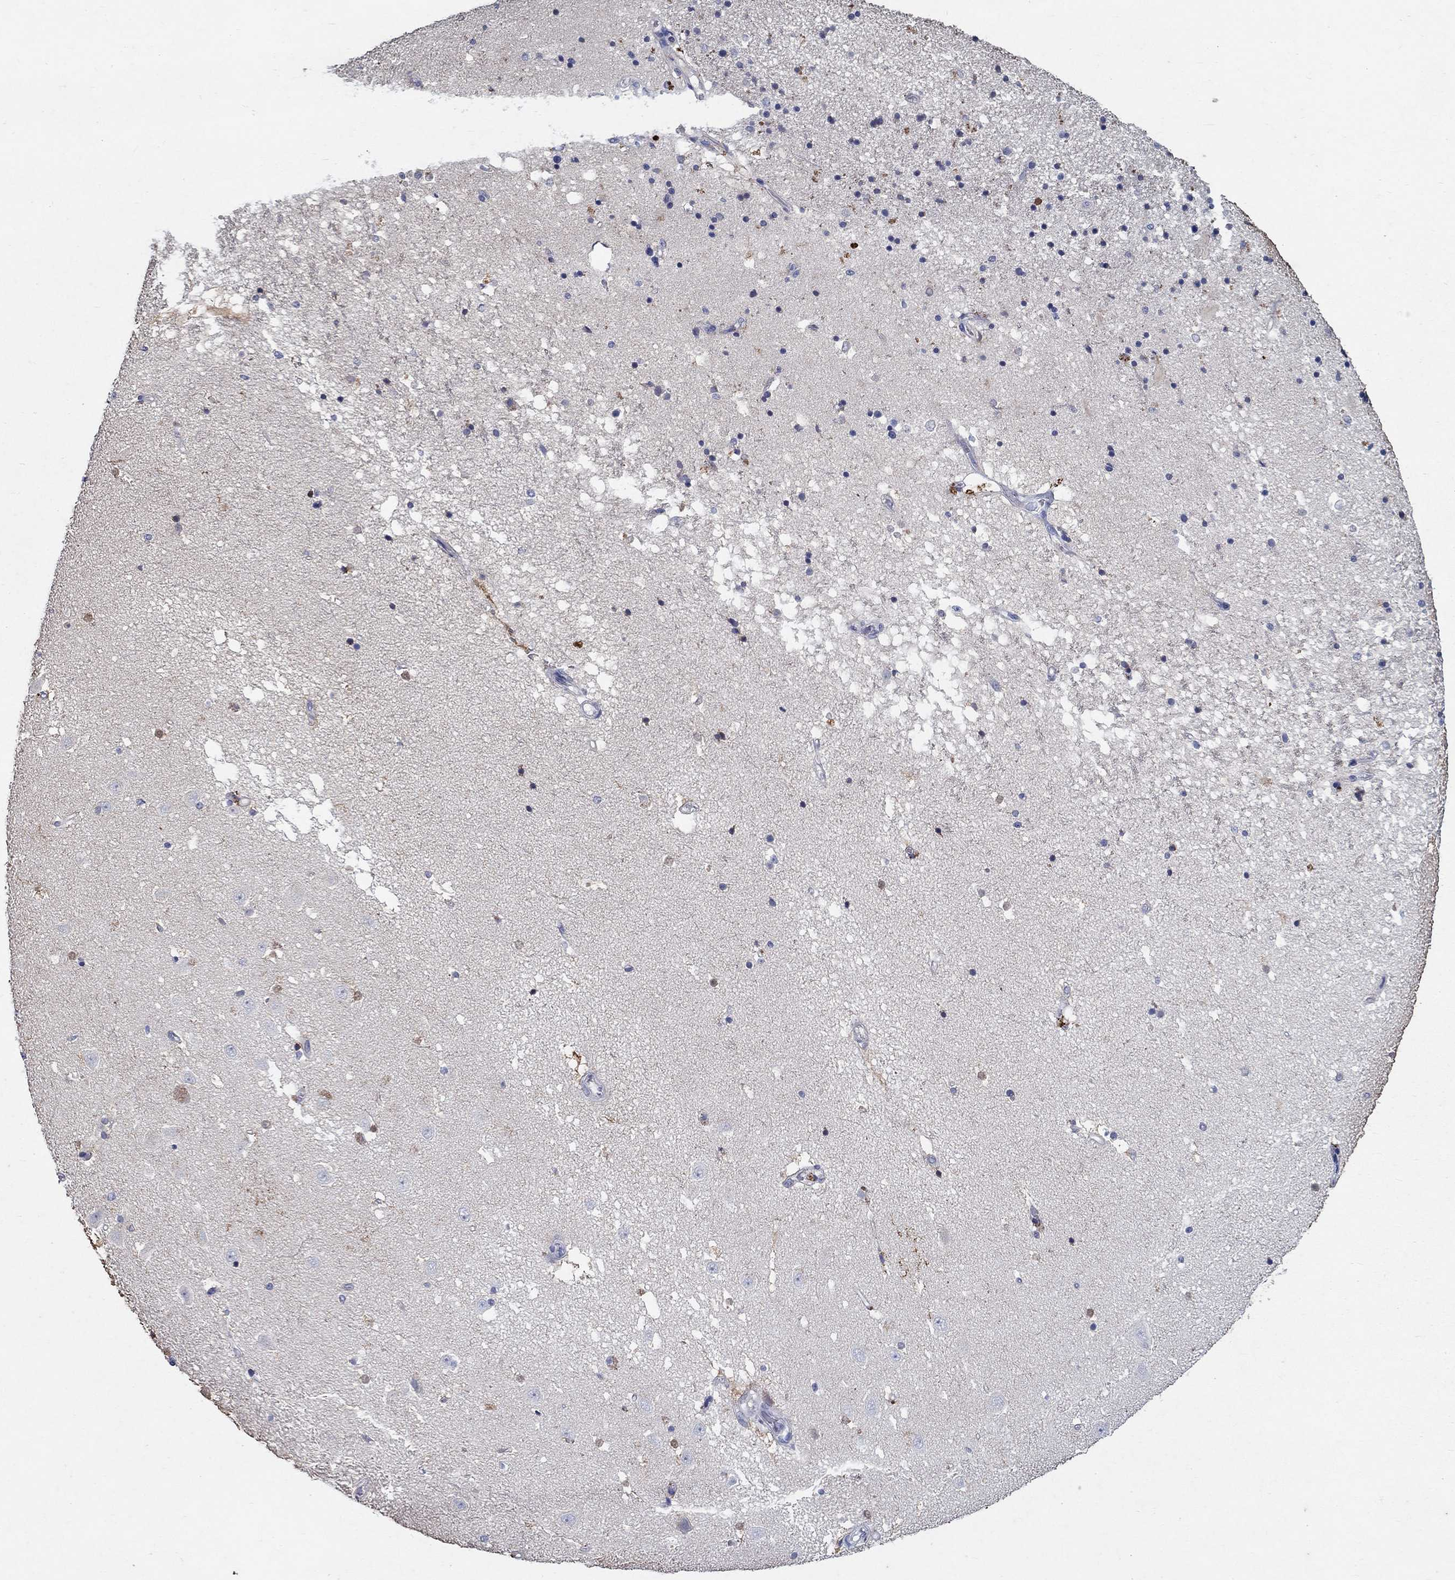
{"staining": {"intensity": "negative", "quantity": "none", "location": "none"}, "tissue": "hippocampus", "cell_type": "Glial cells", "image_type": "normal", "snomed": [{"axis": "morphology", "description": "Normal tissue, NOS"}, {"axis": "topography", "description": "Hippocampus"}], "caption": "The micrograph exhibits no staining of glial cells in unremarkable hippocampus.", "gene": "PROZ", "patient": {"sex": "male", "age": 49}}